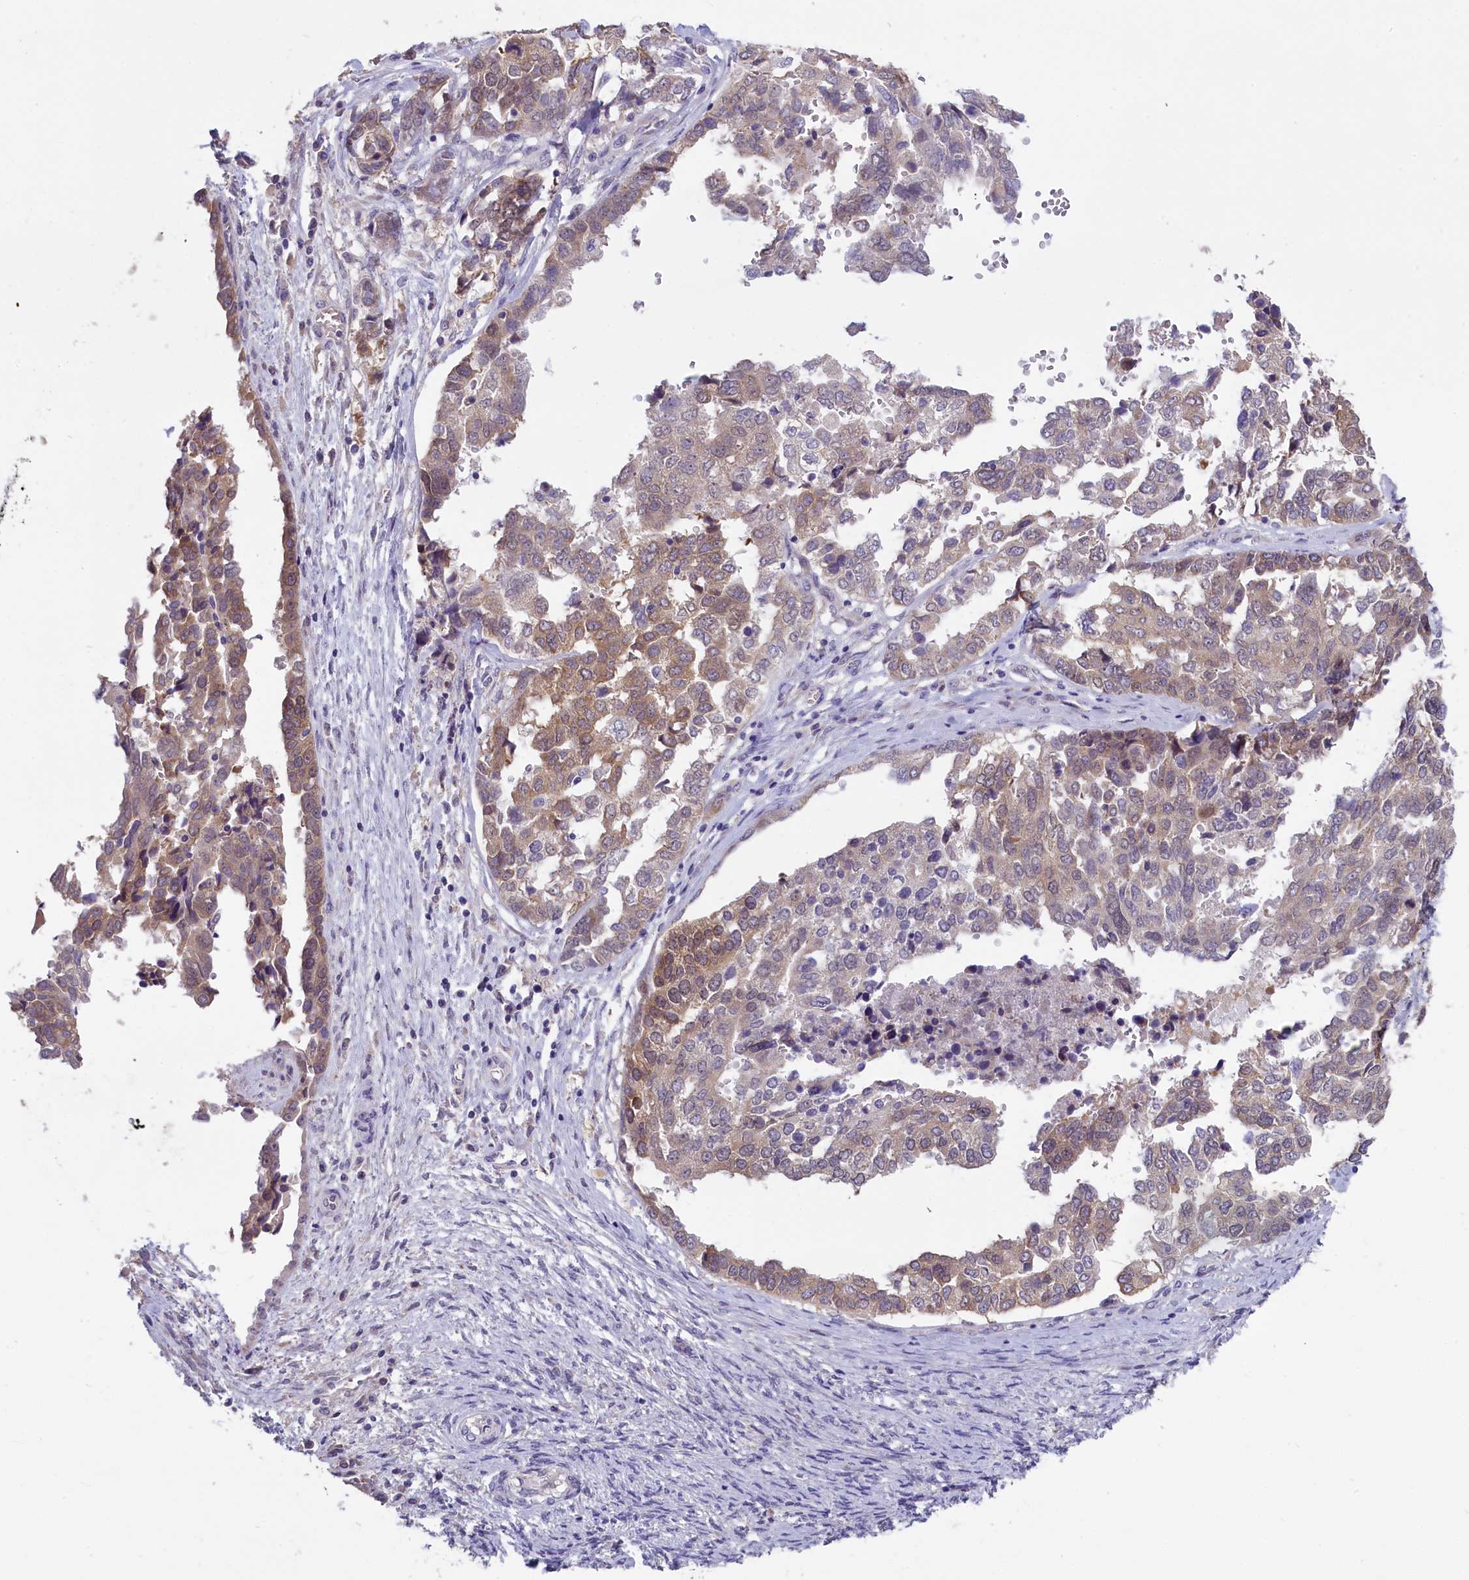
{"staining": {"intensity": "moderate", "quantity": "25%-75%", "location": "cytoplasmic/membranous"}, "tissue": "ovarian cancer", "cell_type": "Tumor cells", "image_type": "cancer", "snomed": [{"axis": "morphology", "description": "Cystadenocarcinoma, serous, NOS"}, {"axis": "topography", "description": "Ovary"}], "caption": "About 25%-75% of tumor cells in ovarian cancer (serous cystadenocarcinoma) exhibit moderate cytoplasmic/membranous protein positivity as visualized by brown immunohistochemical staining.", "gene": "ENPP6", "patient": {"sex": "female", "age": 44}}